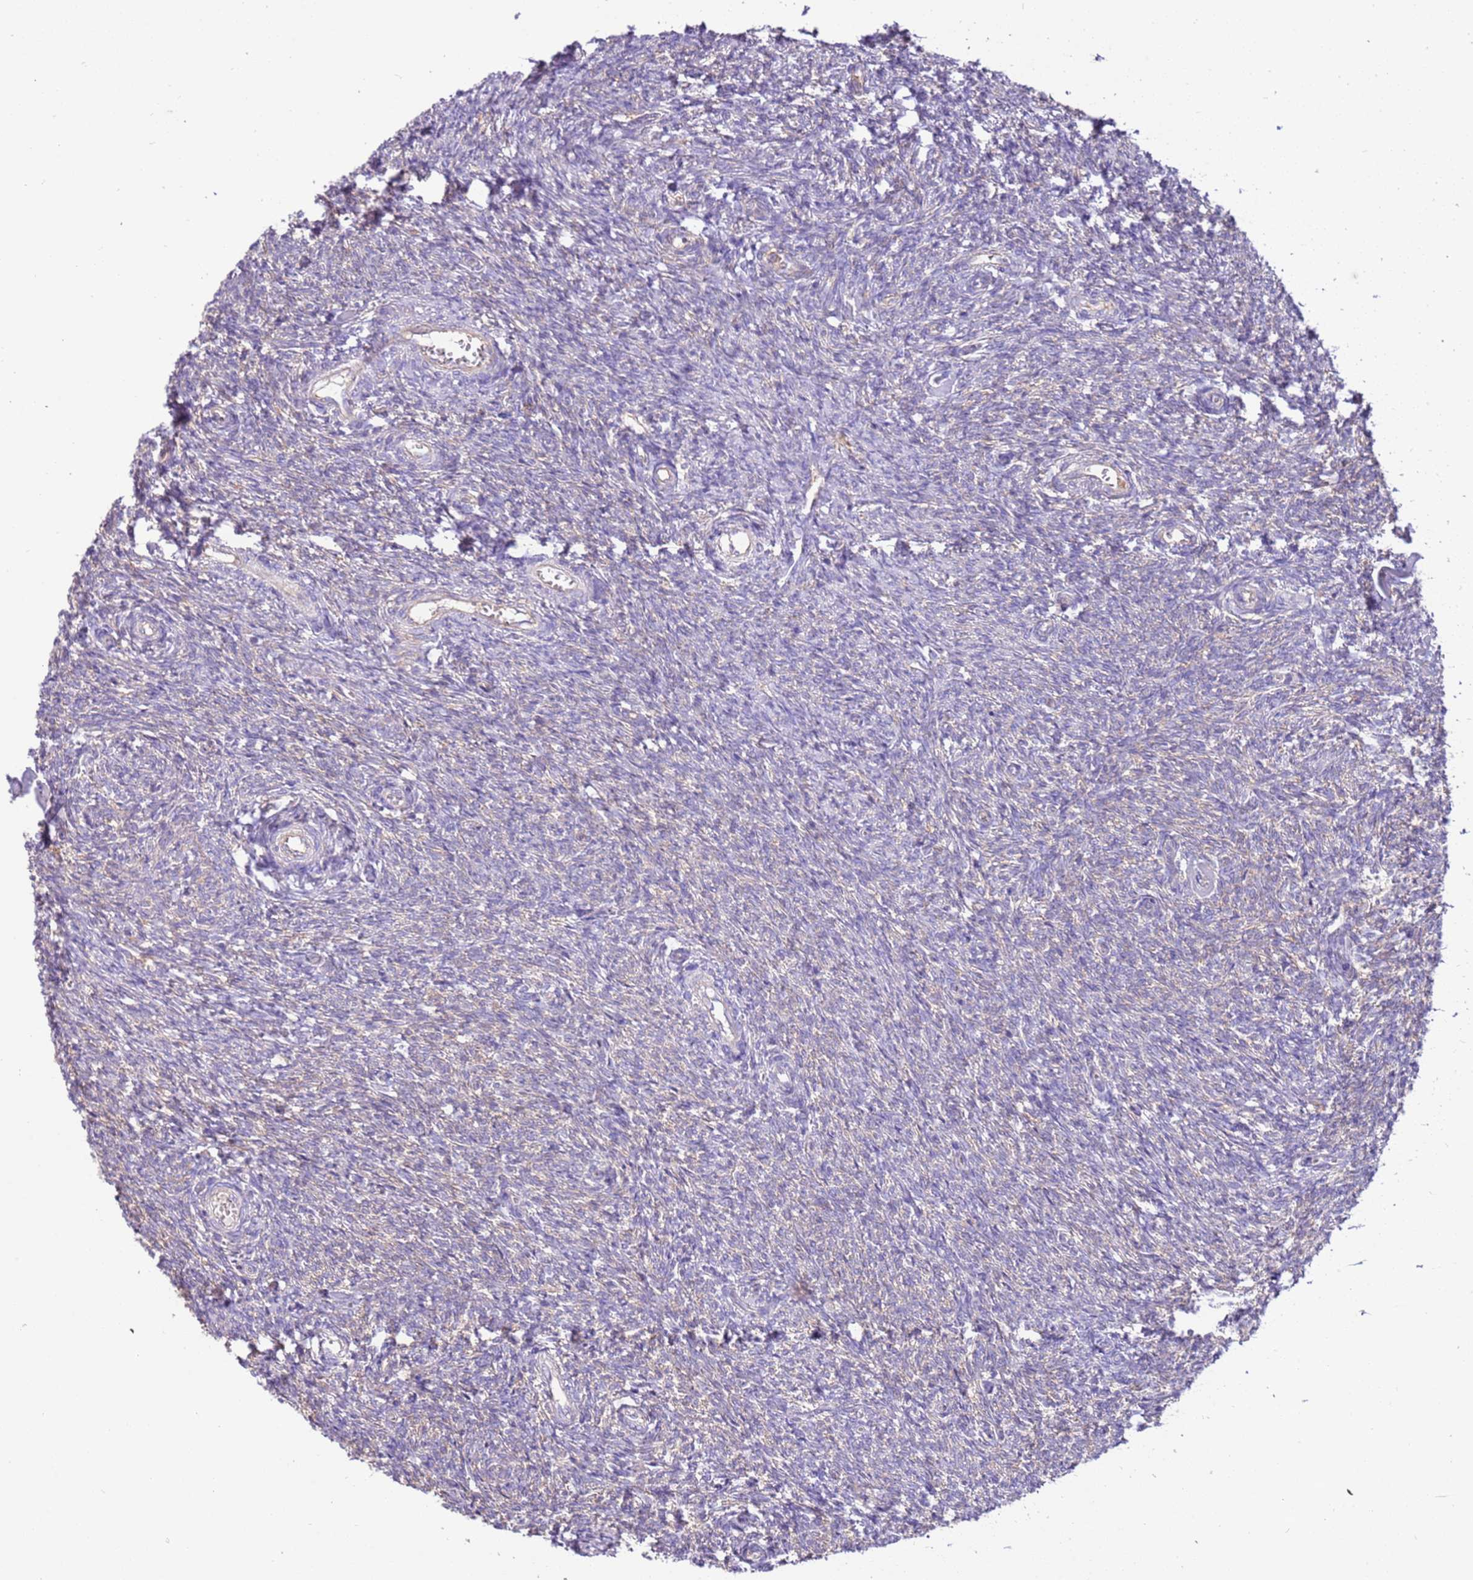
{"staining": {"intensity": "negative", "quantity": "none", "location": "none"}, "tissue": "ovary", "cell_type": "Ovarian stroma cells", "image_type": "normal", "snomed": [{"axis": "morphology", "description": "Normal tissue, NOS"}, {"axis": "topography", "description": "Ovary"}], "caption": "This image is of normal ovary stained with IHC to label a protein in brown with the nuclei are counter-stained blue. There is no positivity in ovarian stroma cells.", "gene": "NAALADL1", "patient": {"sex": "female", "age": 44}}